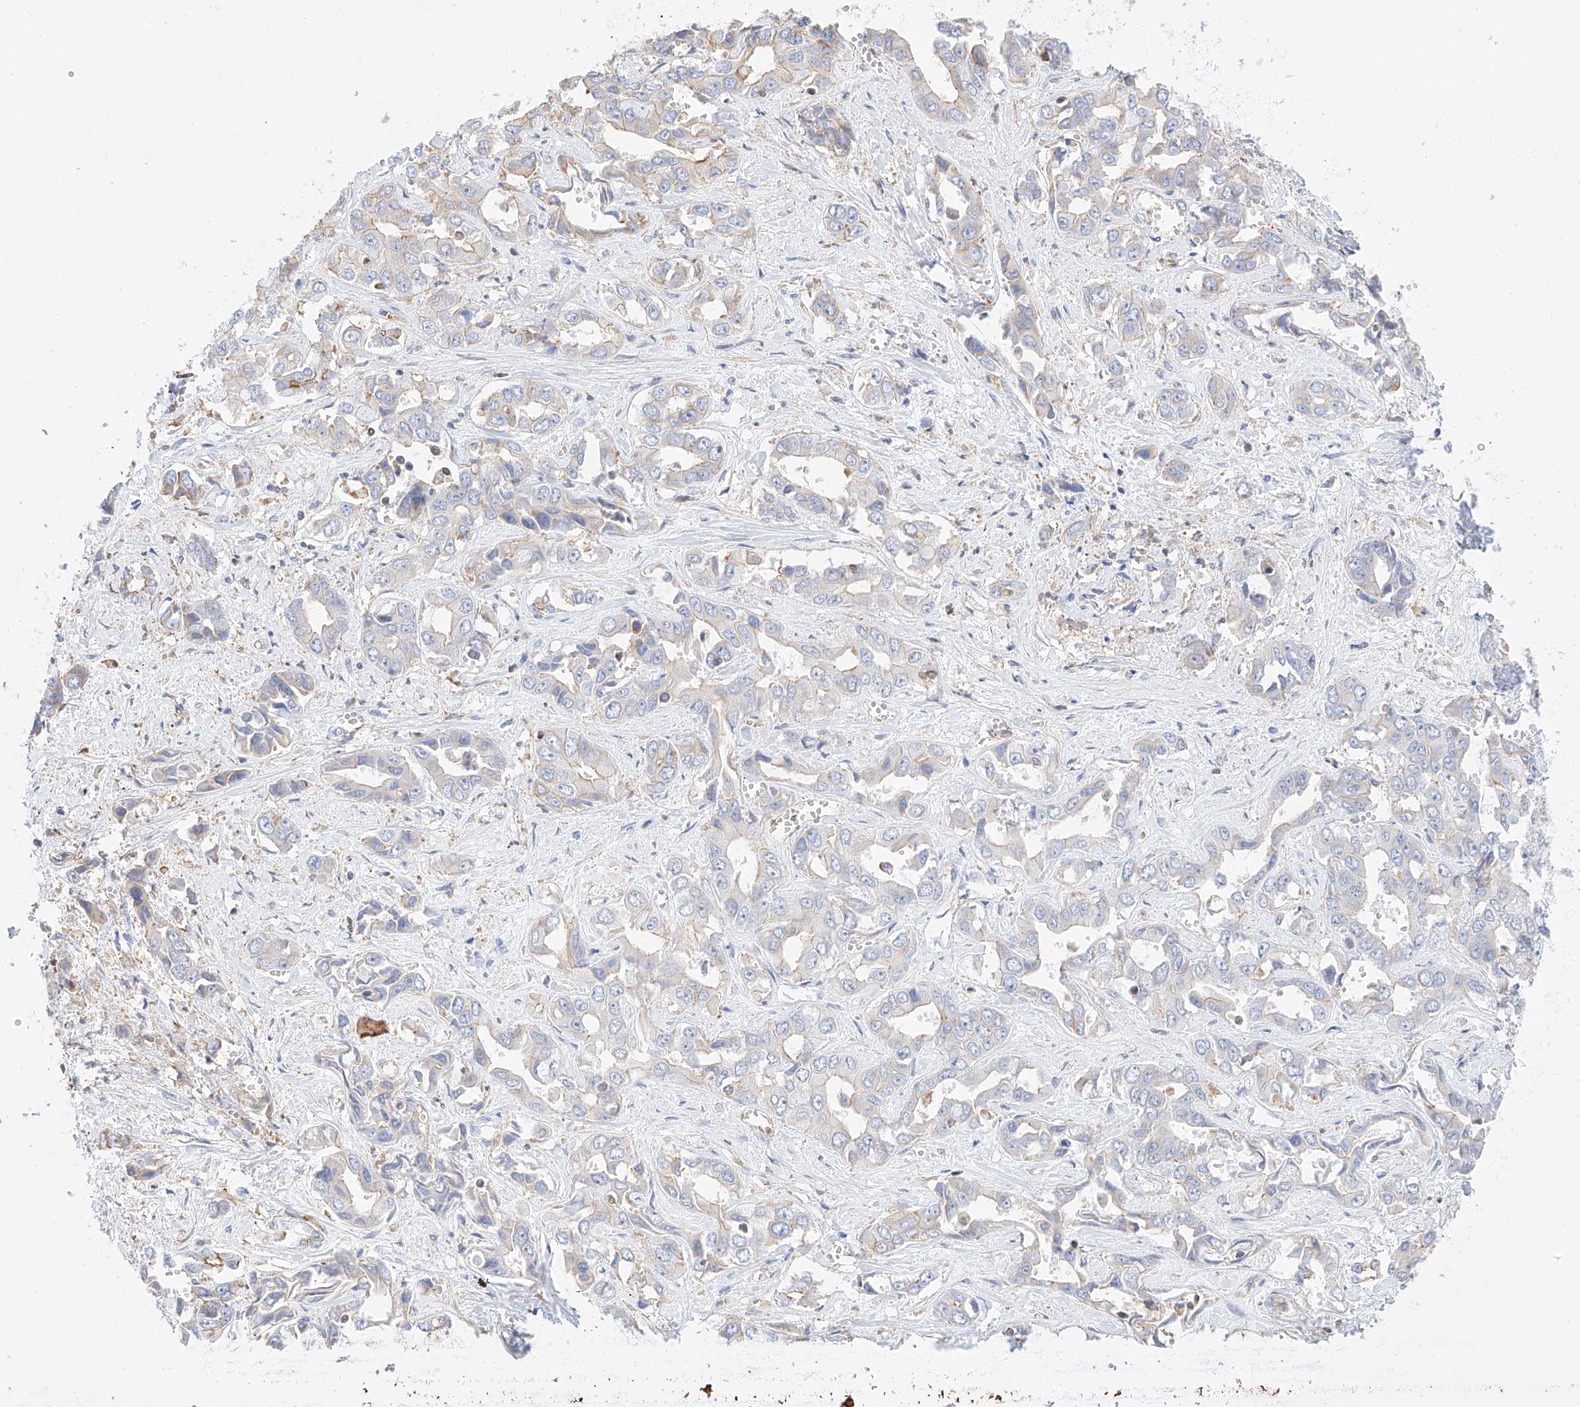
{"staining": {"intensity": "negative", "quantity": "none", "location": "none"}, "tissue": "liver cancer", "cell_type": "Tumor cells", "image_type": "cancer", "snomed": [{"axis": "morphology", "description": "Cholangiocarcinoma"}, {"axis": "topography", "description": "Liver"}], "caption": "Protein analysis of liver cancer shows no significant expression in tumor cells.", "gene": "HDAC9", "patient": {"sex": "female", "age": 52}}